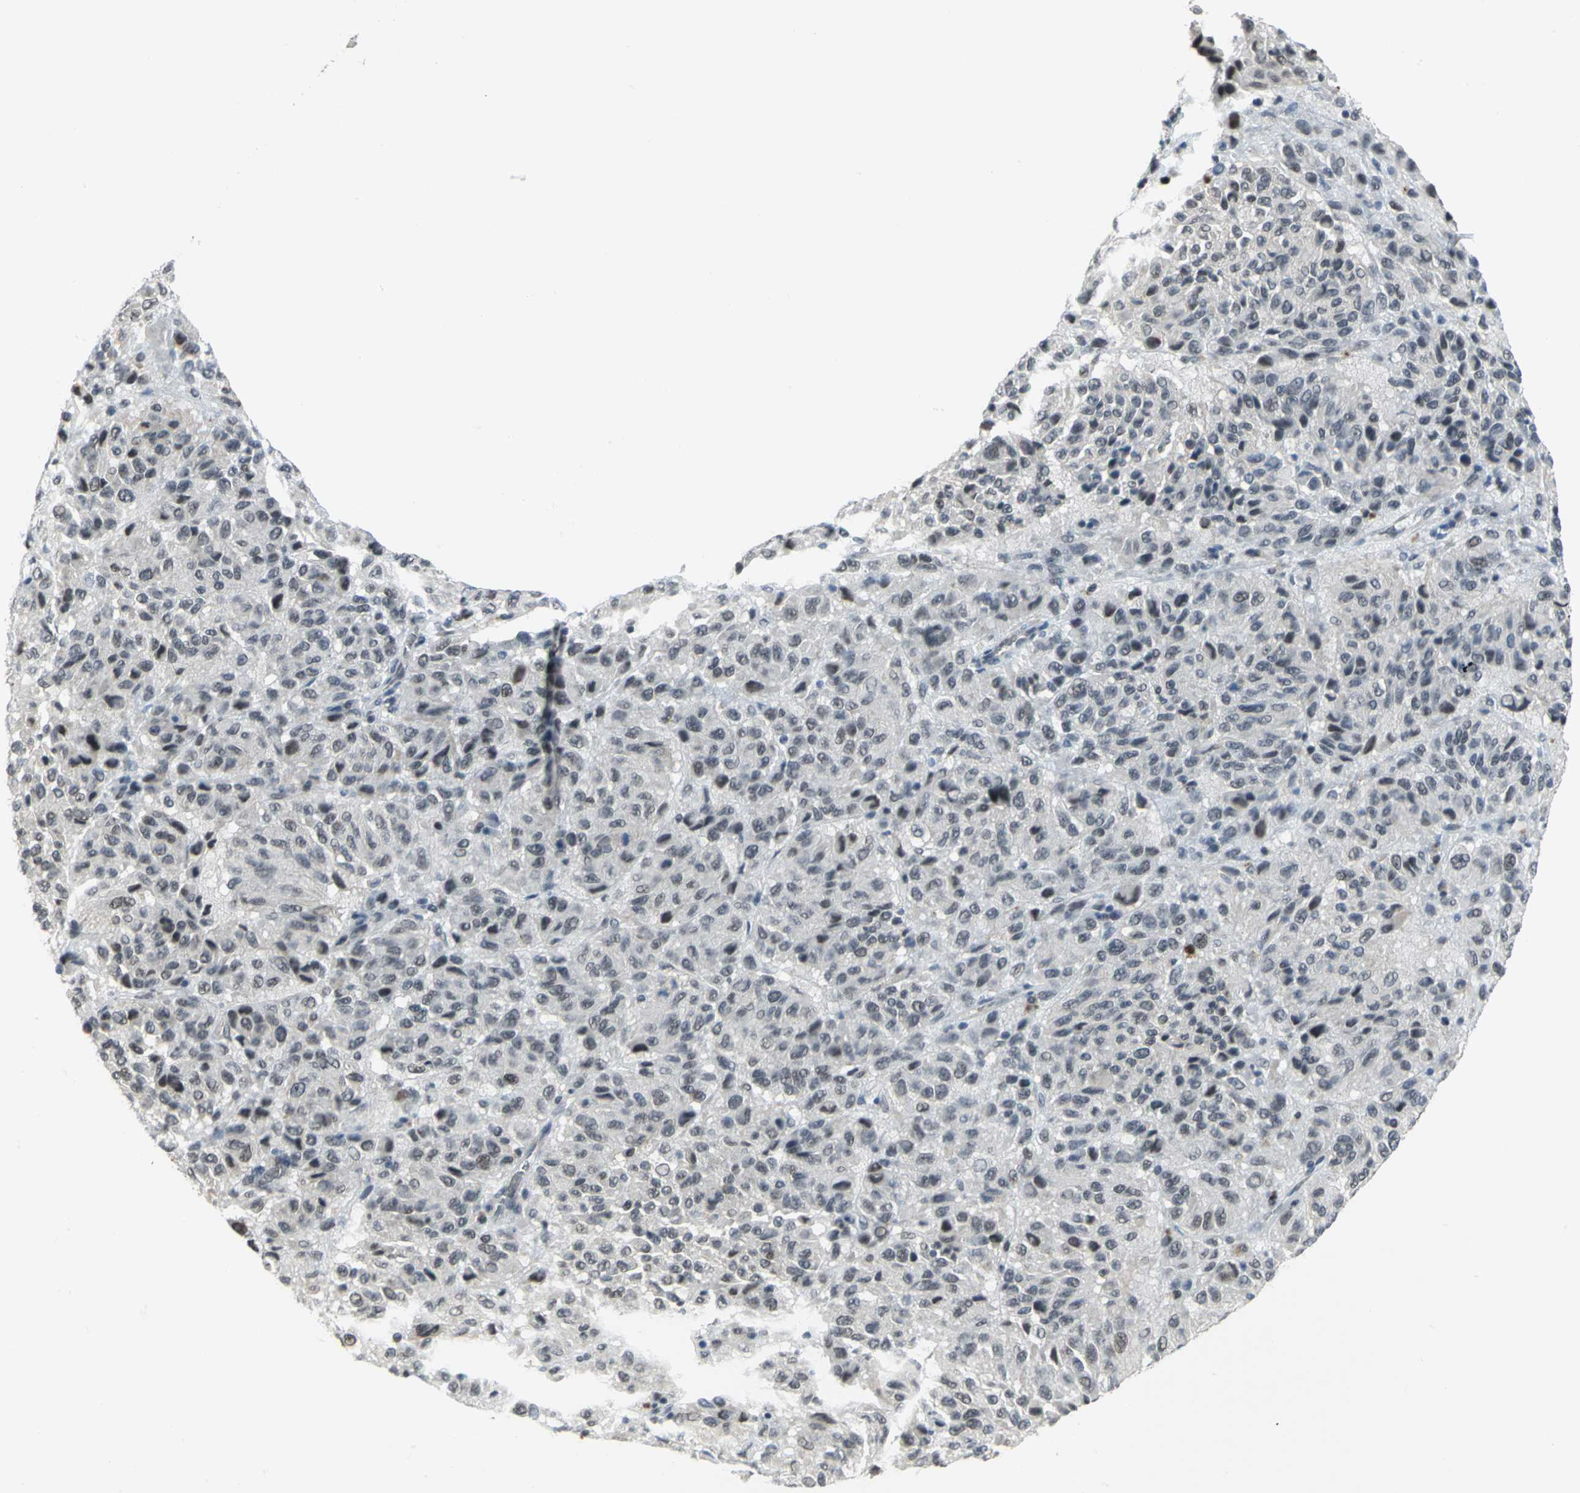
{"staining": {"intensity": "moderate", "quantity": ">75%", "location": "nuclear"}, "tissue": "melanoma", "cell_type": "Tumor cells", "image_type": "cancer", "snomed": [{"axis": "morphology", "description": "Malignant melanoma, Metastatic site"}, {"axis": "topography", "description": "Lung"}], "caption": "Immunohistochemistry of human malignant melanoma (metastatic site) exhibits medium levels of moderate nuclear expression in approximately >75% of tumor cells. (IHC, brightfield microscopy, high magnification).", "gene": "GLI3", "patient": {"sex": "male", "age": 64}}